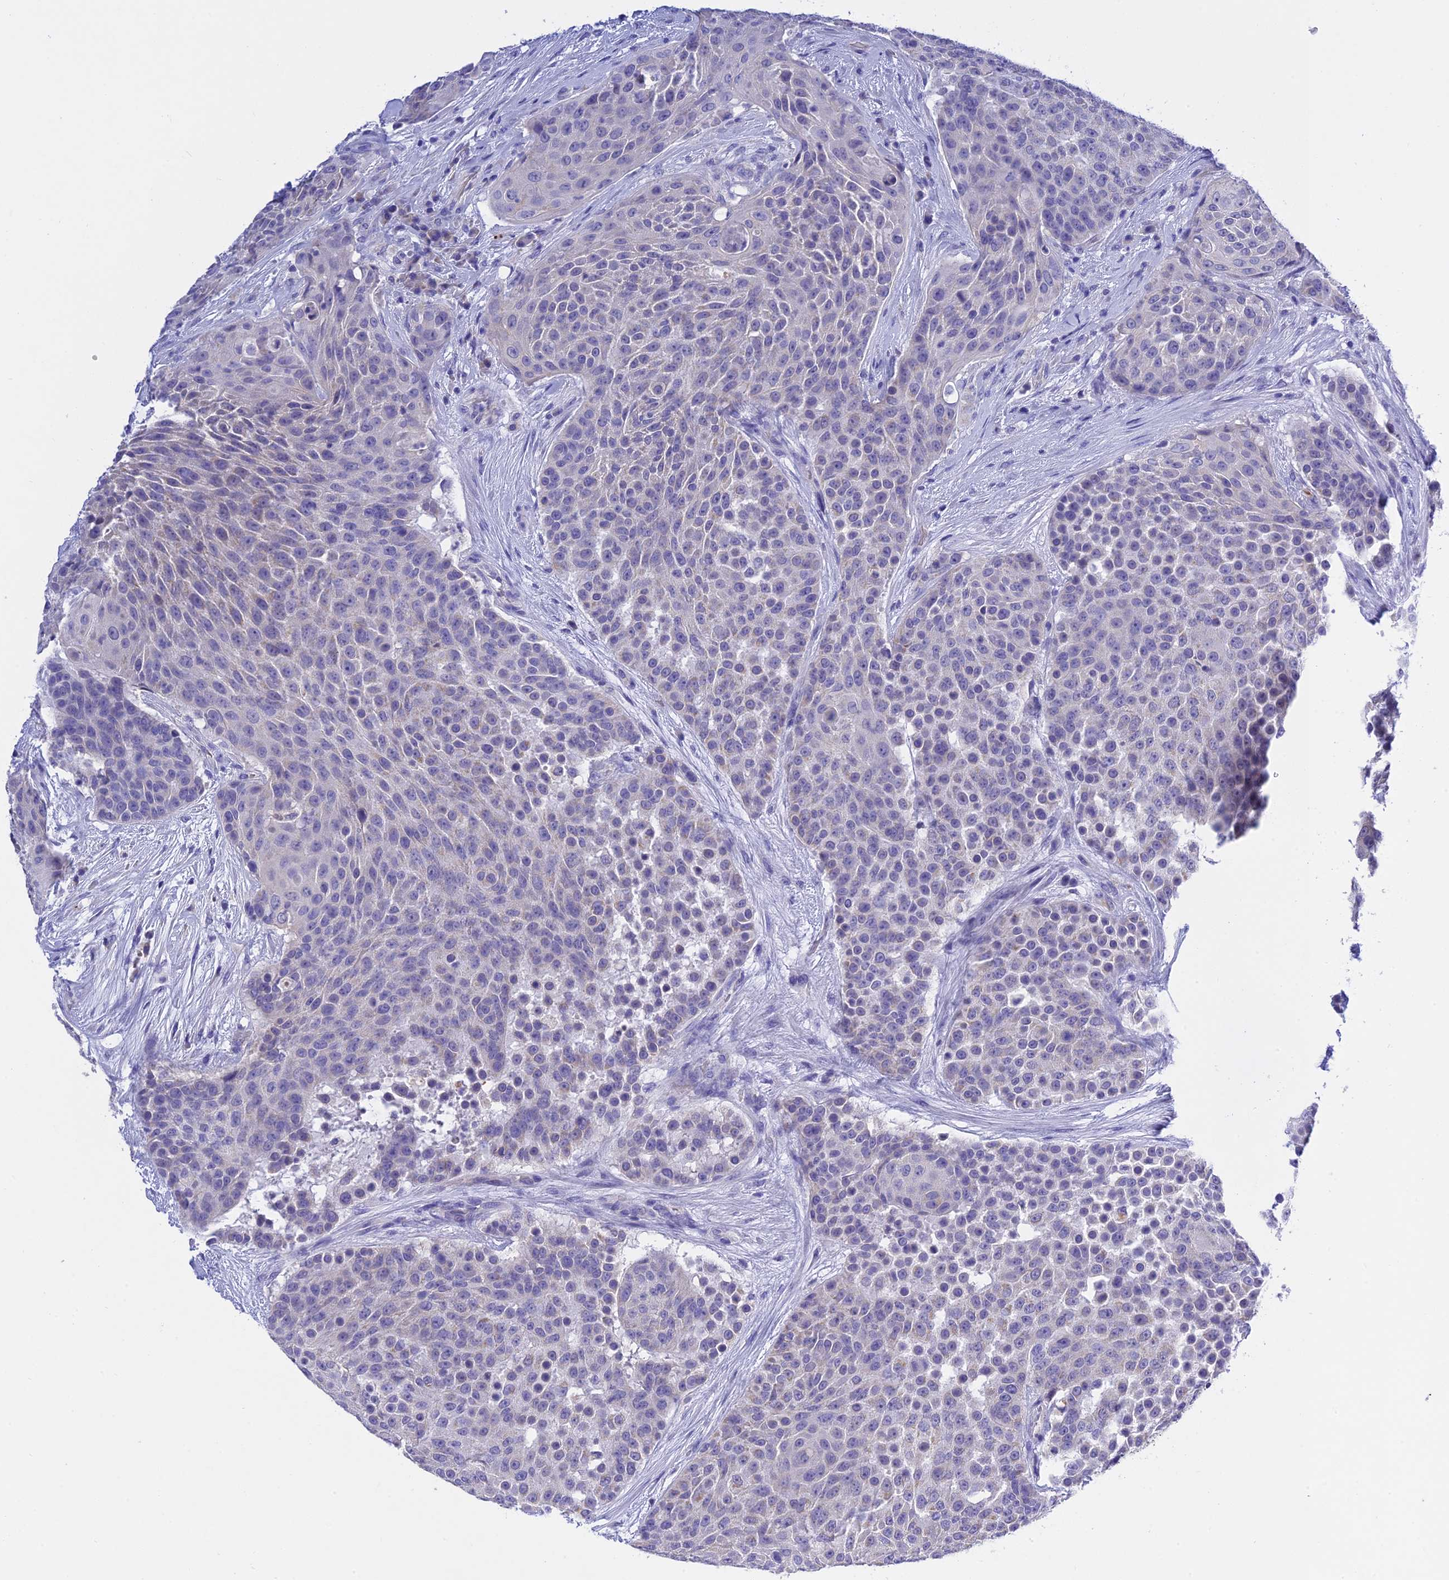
{"staining": {"intensity": "negative", "quantity": "none", "location": "none"}, "tissue": "urothelial cancer", "cell_type": "Tumor cells", "image_type": "cancer", "snomed": [{"axis": "morphology", "description": "Urothelial carcinoma, High grade"}, {"axis": "topography", "description": "Urinary bladder"}], "caption": "IHC micrograph of urothelial carcinoma (high-grade) stained for a protein (brown), which exhibits no expression in tumor cells. (Stains: DAB immunohistochemistry with hematoxylin counter stain, Microscopy: brightfield microscopy at high magnification).", "gene": "MS4A5", "patient": {"sex": "female", "age": 63}}